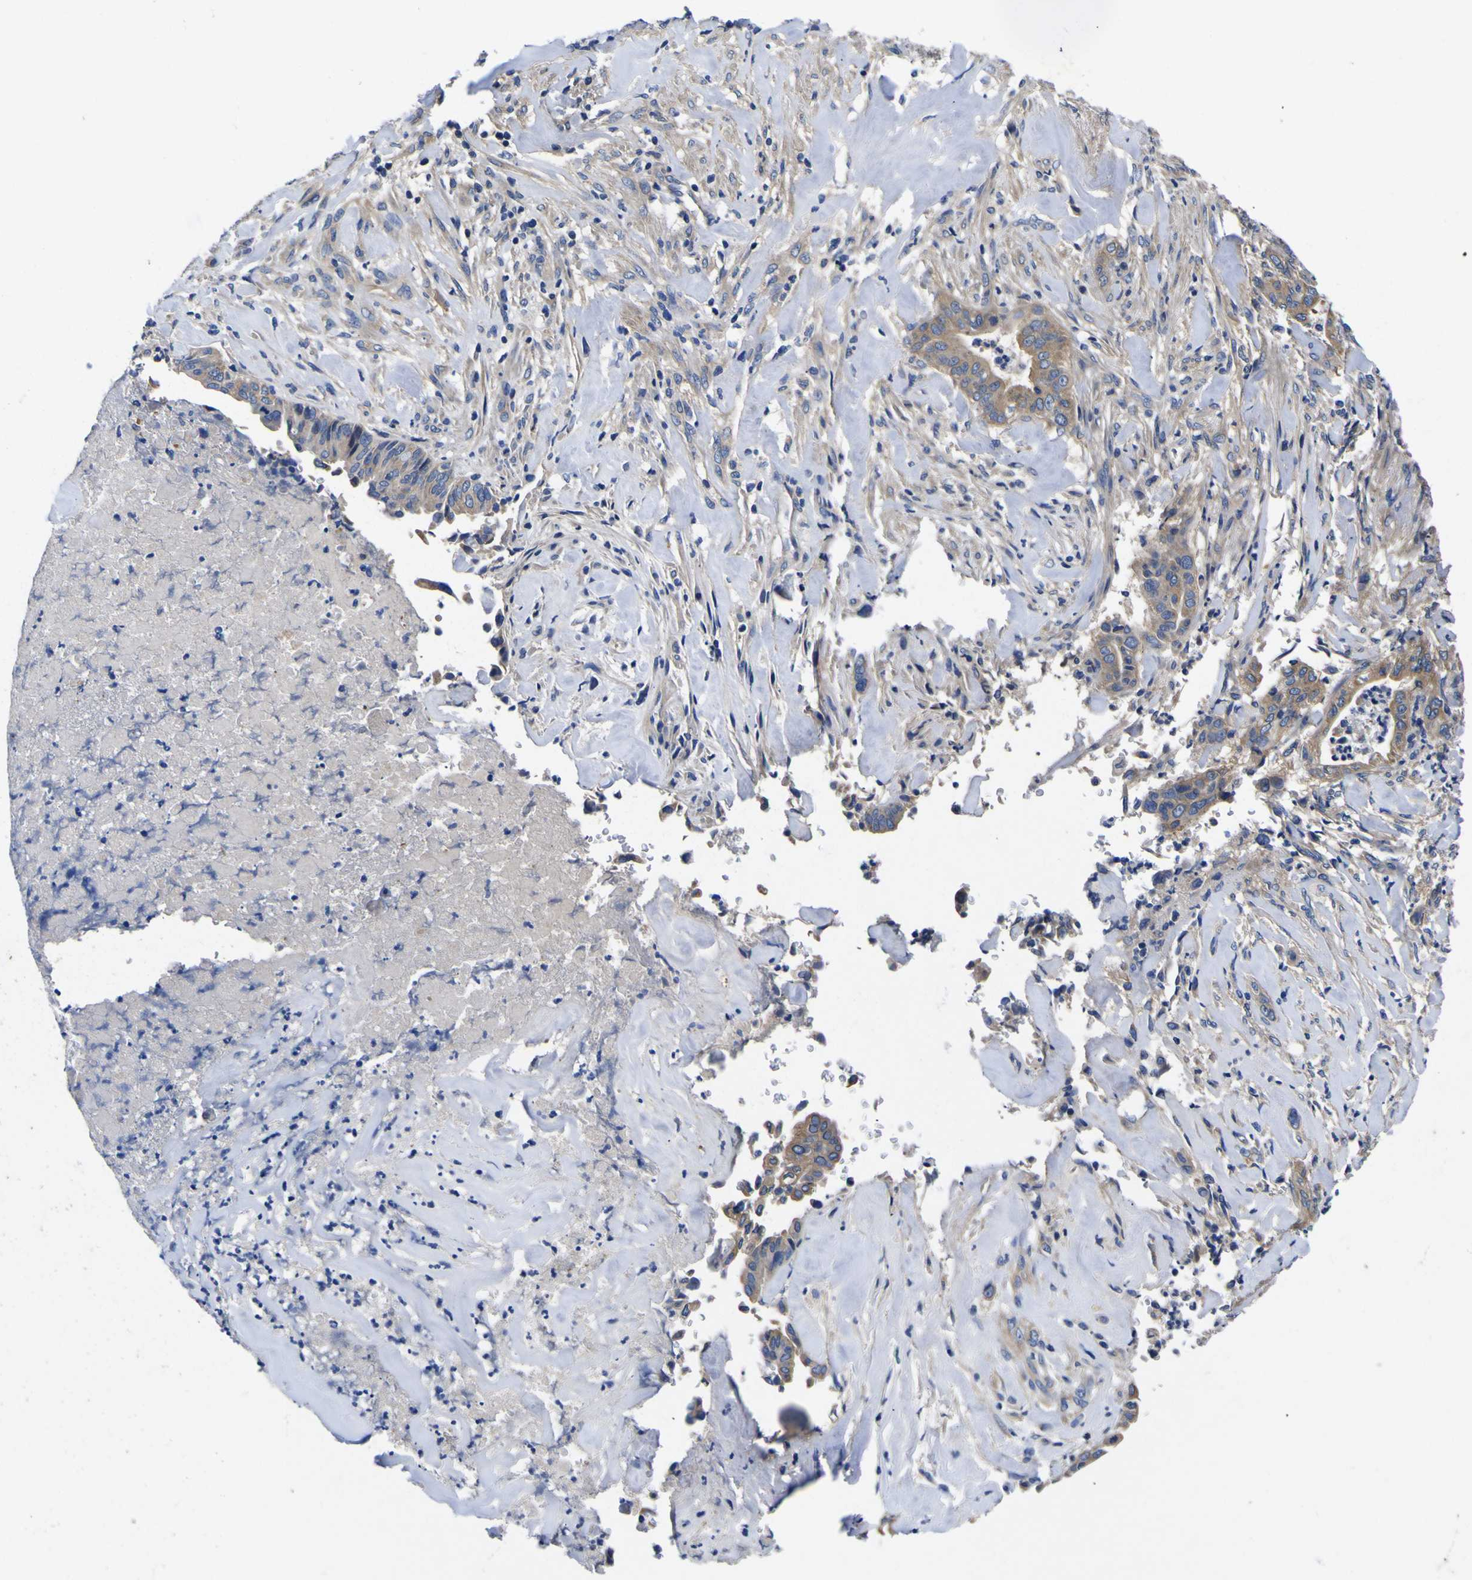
{"staining": {"intensity": "moderate", "quantity": ">75%", "location": "cytoplasmic/membranous"}, "tissue": "liver cancer", "cell_type": "Tumor cells", "image_type": "cancer", "snomed": [{"axis": "morphology", "description": "Cholangiocarcinoma"}, {"axis": "topography", "description": "Liver"}], "caption": "IHC image of liver cancer (cholangiocarcinoma) stained for a protein (brown), which demonstrates medium levels of moderate cytoplasmic/membranous positivity in approximately >75% of tumor cells.", "gene": "VASN", "patient": {"sex": "female", "age": 67}}